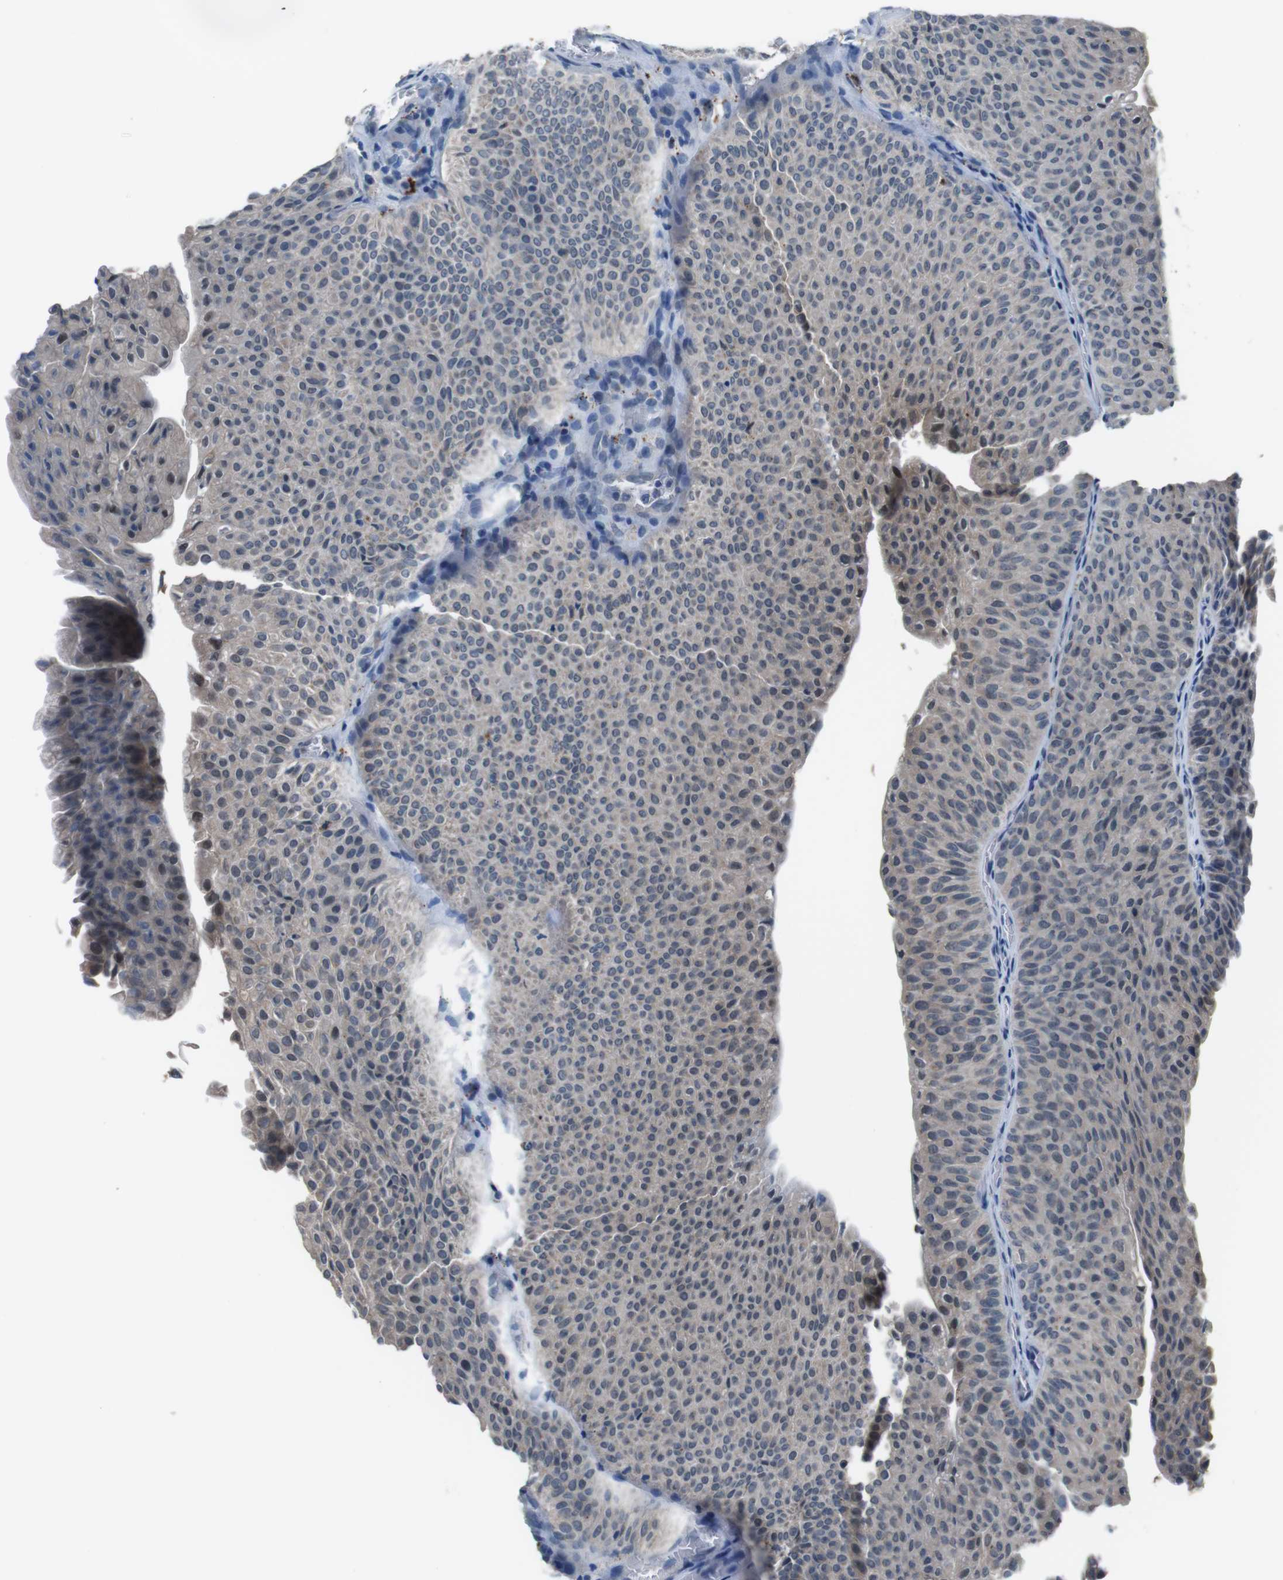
{"staining": {"intensity": "weak", "quantity": "<25%", "location": "cytoplasmic/membranous"}, "tissue": "urothelial cancer", "cell_type": "Tumor cells", "image_type": "cancer", "snomed": [{"axis": "morphology", "description": "Urothelial carcinoma, Low grade"}, {"axis": "topography", "description": "Urinary bladder"}], "caption": "High power microscopy photomicrograph of an IHC histopathology image of urothelial cancer, revealing no significant positivity in tumor cells.", "gene": "CDH22", "patient": {"sex": "male", "age": 78}}